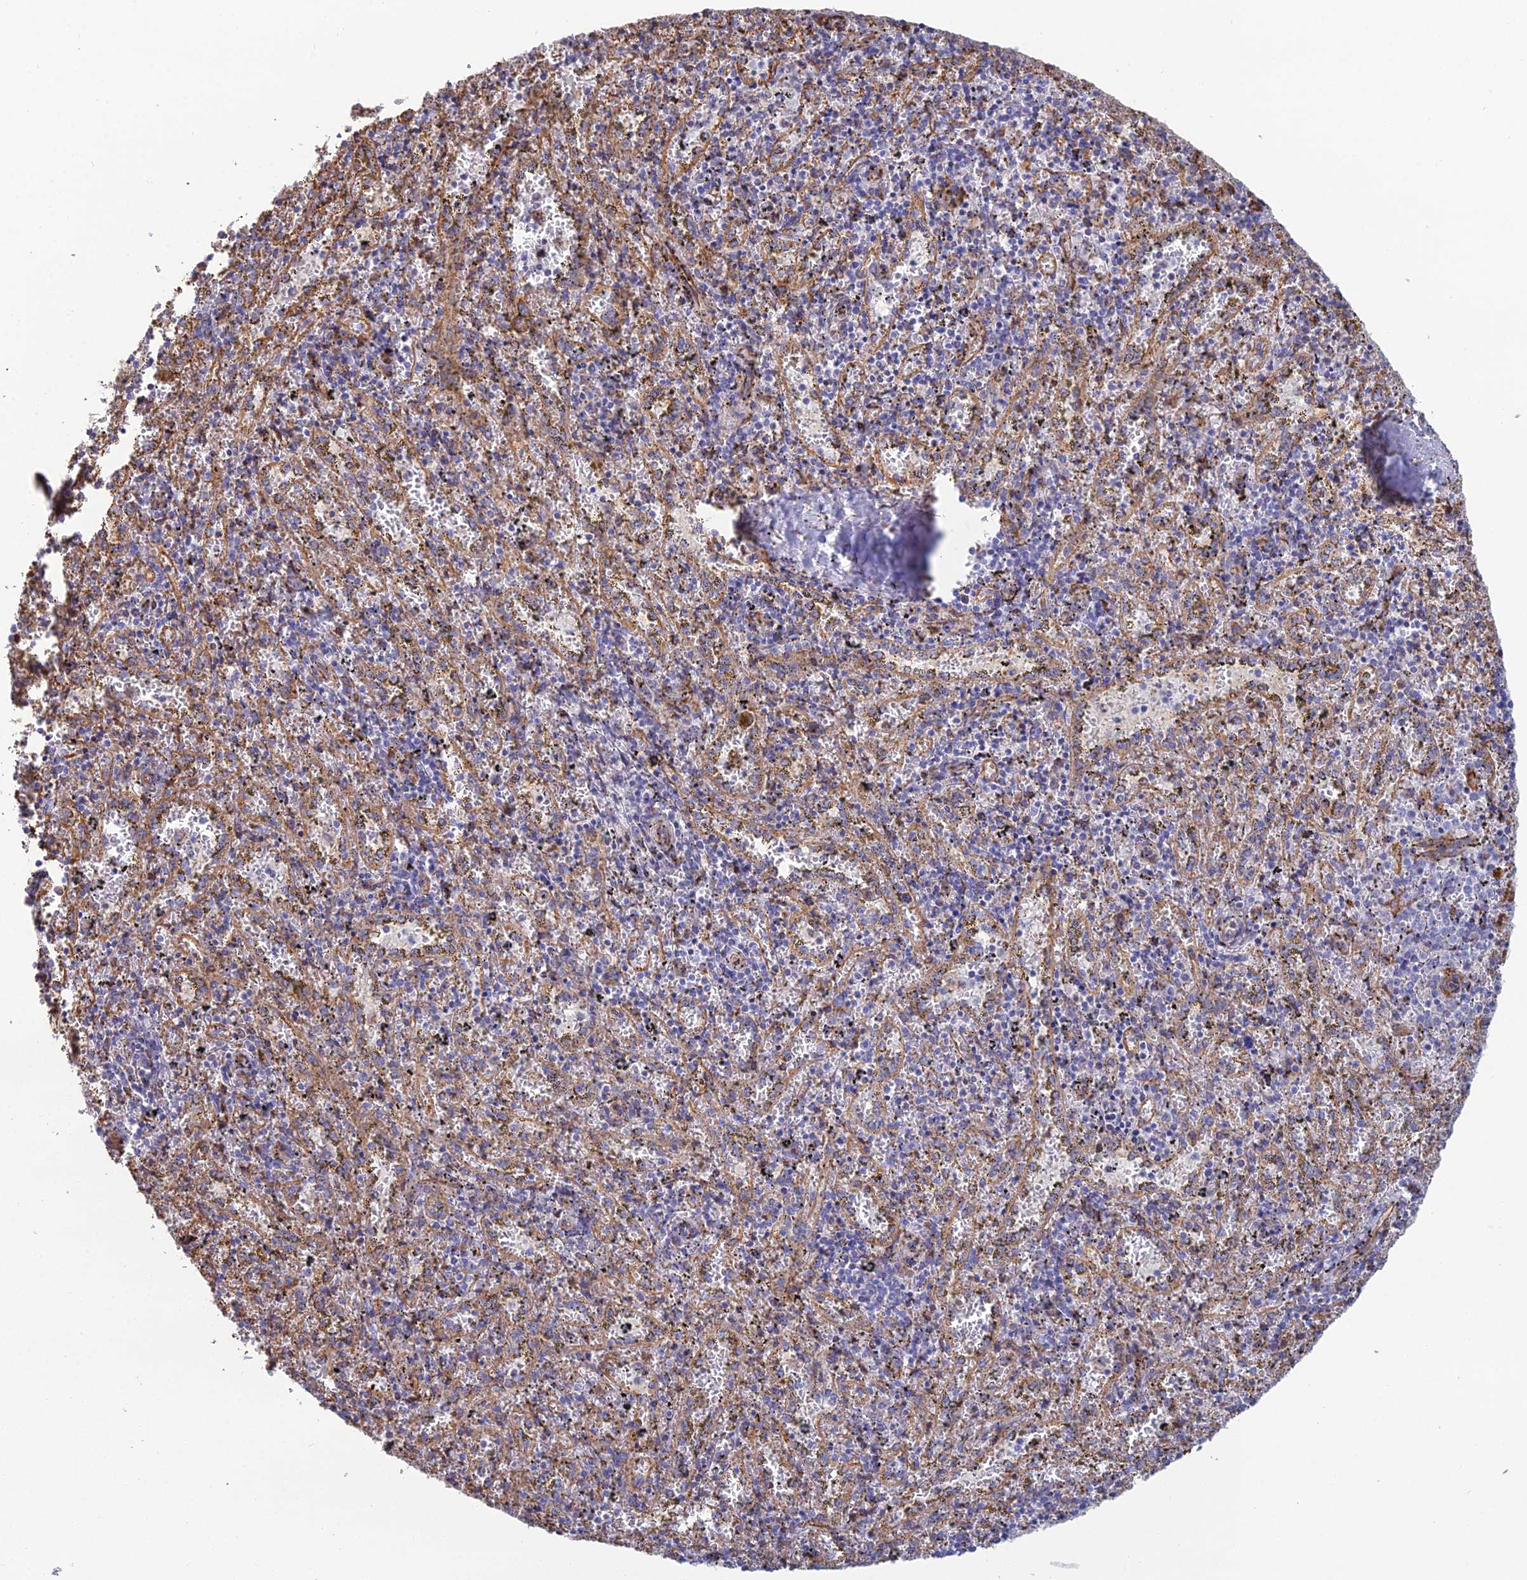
{"staining": {"intensity": "negative", "quantity": "none", "location": "none"}, "tissue": "spleen", "cell_type": "Cells in red pulp", "image_type": "normal", "snomed": [{"axis": "morphology", "description": "Normal tissue, NOS"}, {"axis": "topography", "description": "Spleen"}], "caption": "Spleen was stained to show a protein in brown. There is no significant positivity in cells in red pulp. (Stains: DAB (3,3'-diaminobenzidine) IHC with hematoxylin counter stain, Microscopy: brightfield microscopy at high magnification).", "gene": "CLVS2", "patient": {"sex": "male", "age": 11}}